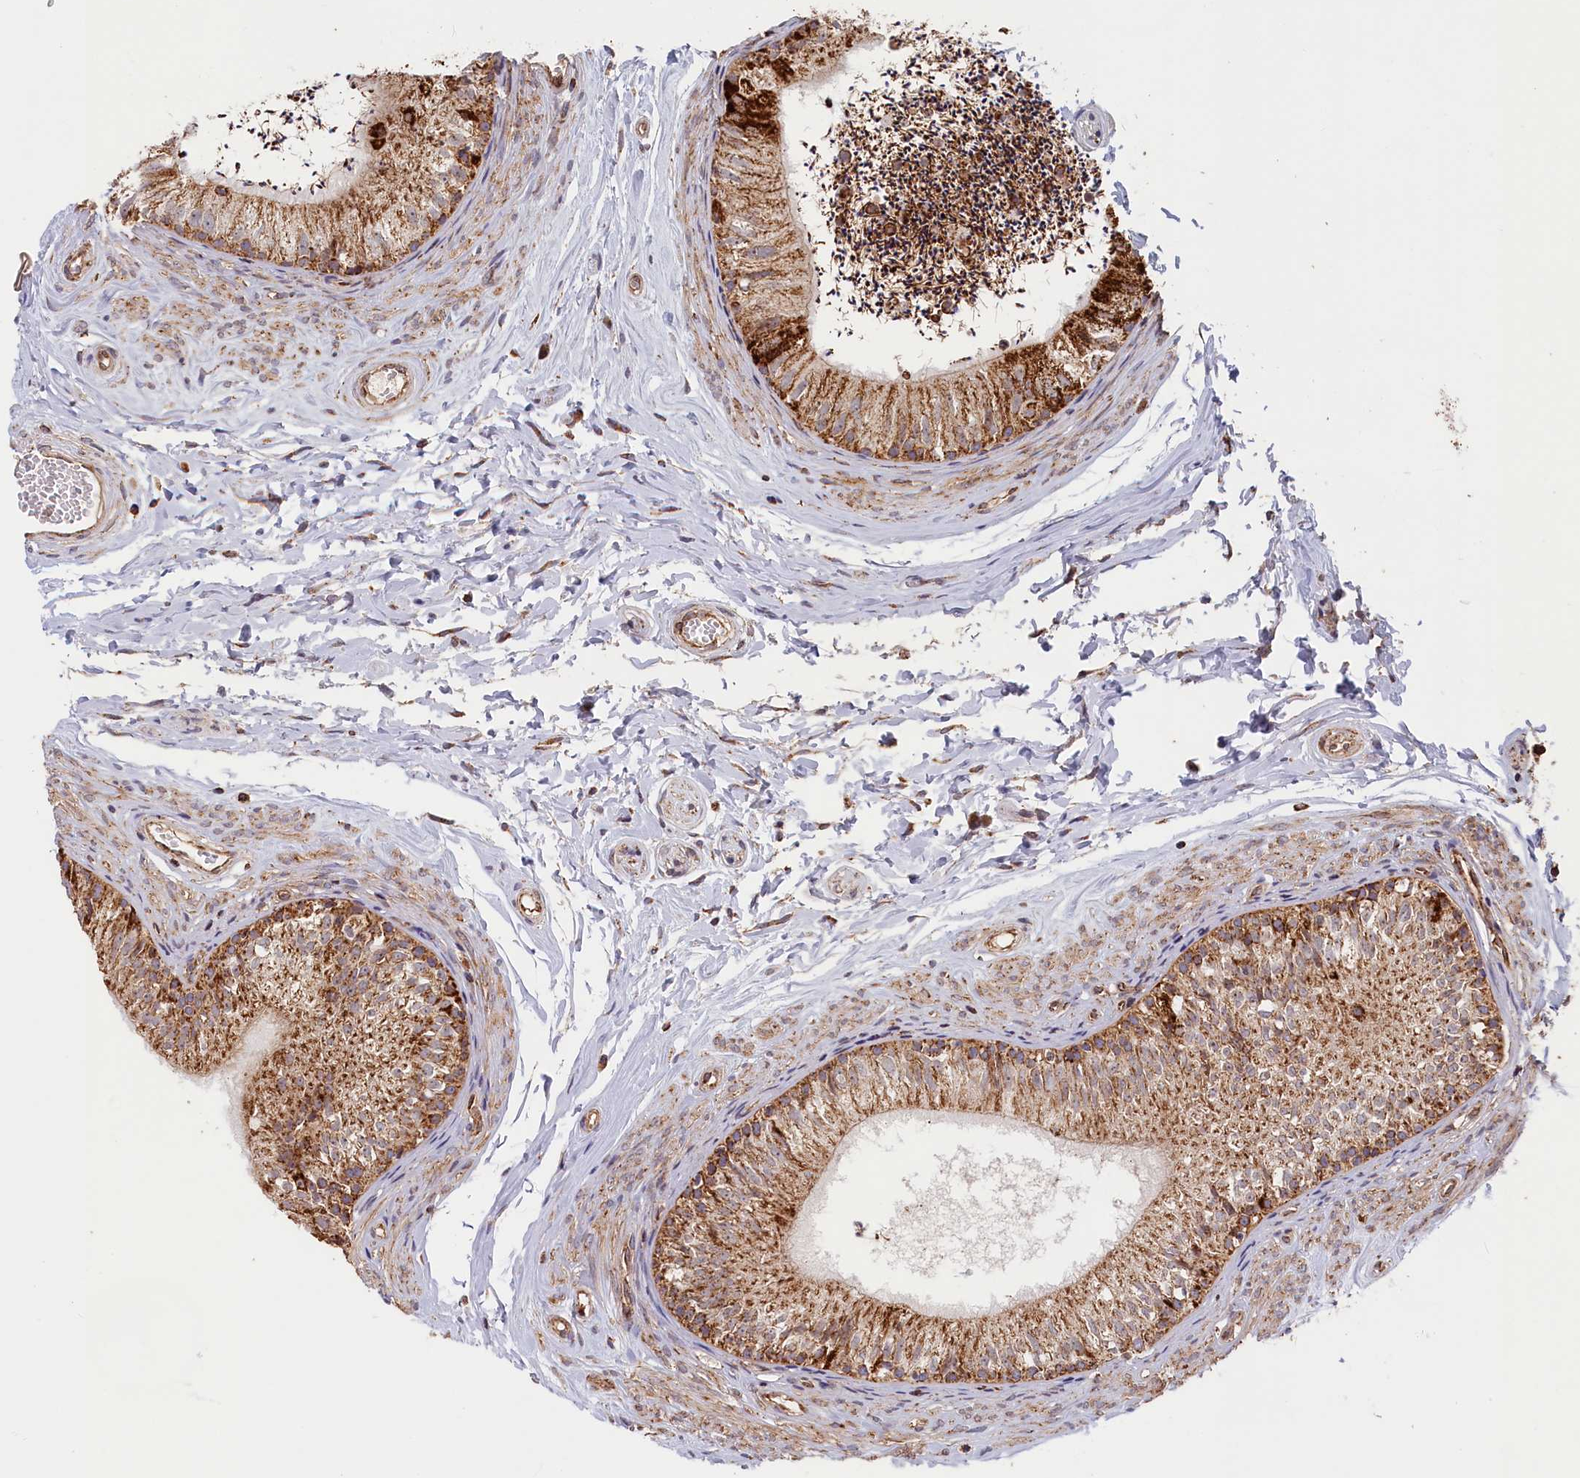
{"staining": {"intensity": "strong", "quantity": ">75%", "location": "cytoplasmic/membranous"}, "tissue": "epididymis", "cell_type": "Glandular cells", "image_type": "normal", "snomed": [{"axis": "morphology", "description": "Normal tissue, NOS"}, {"axis": "topography", "description": "Epididymis"}], "caption": "The immunohistochemical stain highlights strong cytoplasmic/membranous positivity in glandular cells of normal epididymis. (Stains: DAB (3,3'-diaminobenzidine) in brown, nuclei in blue, Microscopy: brightfield microscopy at high magnification).", "gene": "MACROD1", "patient": {"sex": "male", "age": 56}}